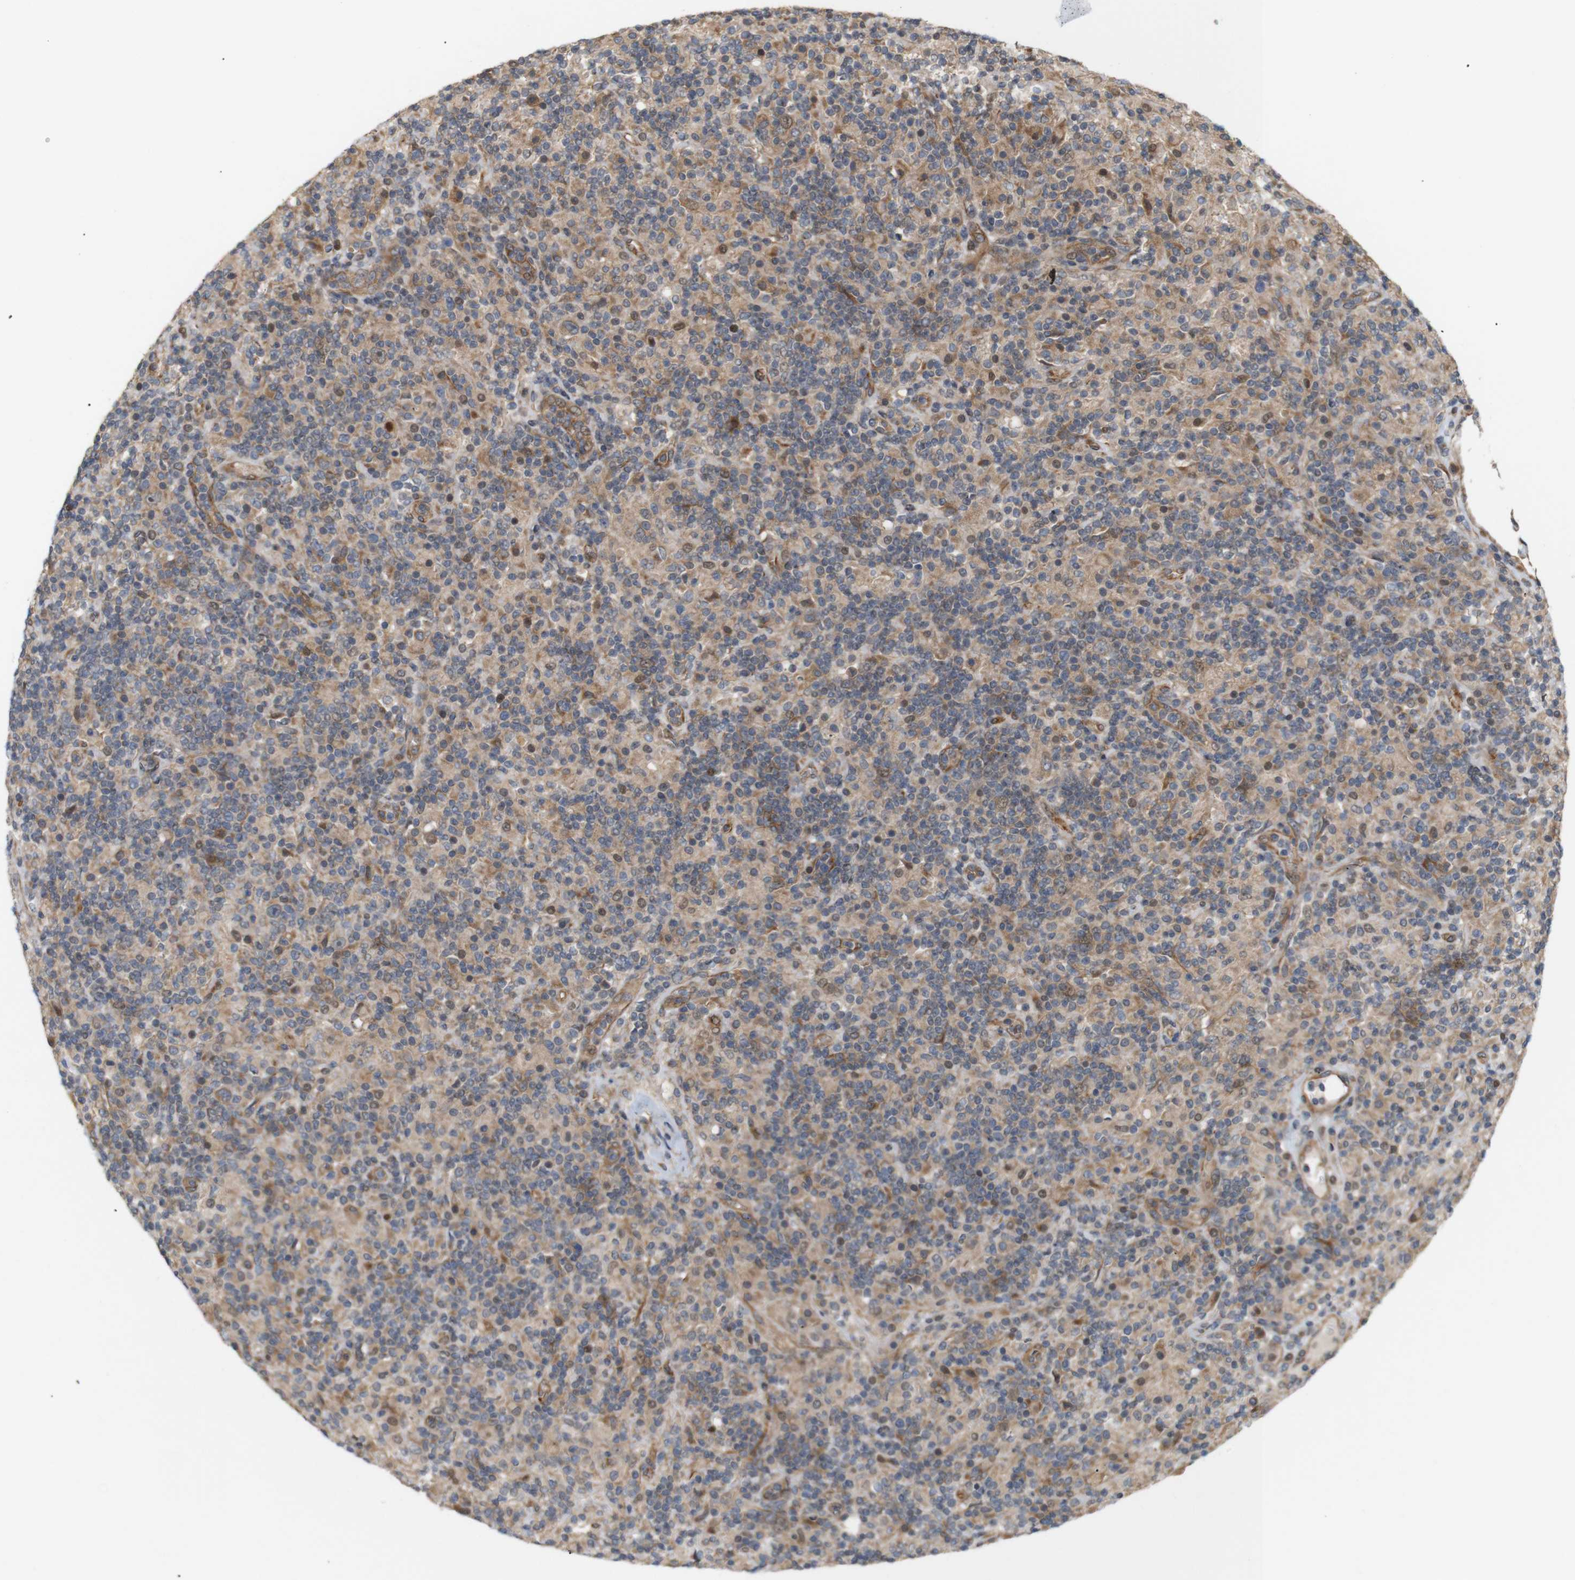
{"staining": {"intensity": "weak", "quantity": "25%-75%", "location": "cytoplasmic/membranous"}, "tissue": "lymphoma", "cell_type": "Tumor cells", "image_type": "cancer", "snomed": [{"axis": "morphology", "description": "Hodgkin's disease, NOS"}, {"axis": "topography", "description": "Lymph node"}], "caption": "DAB immunohistochemical staining of human lymphoma shows weak cytoplasmic/membranous protein positivity in approximately 25%-75% of tumor cells.", "gene": "RPTOR", "patient": {"sex": "male", "age": 70}}